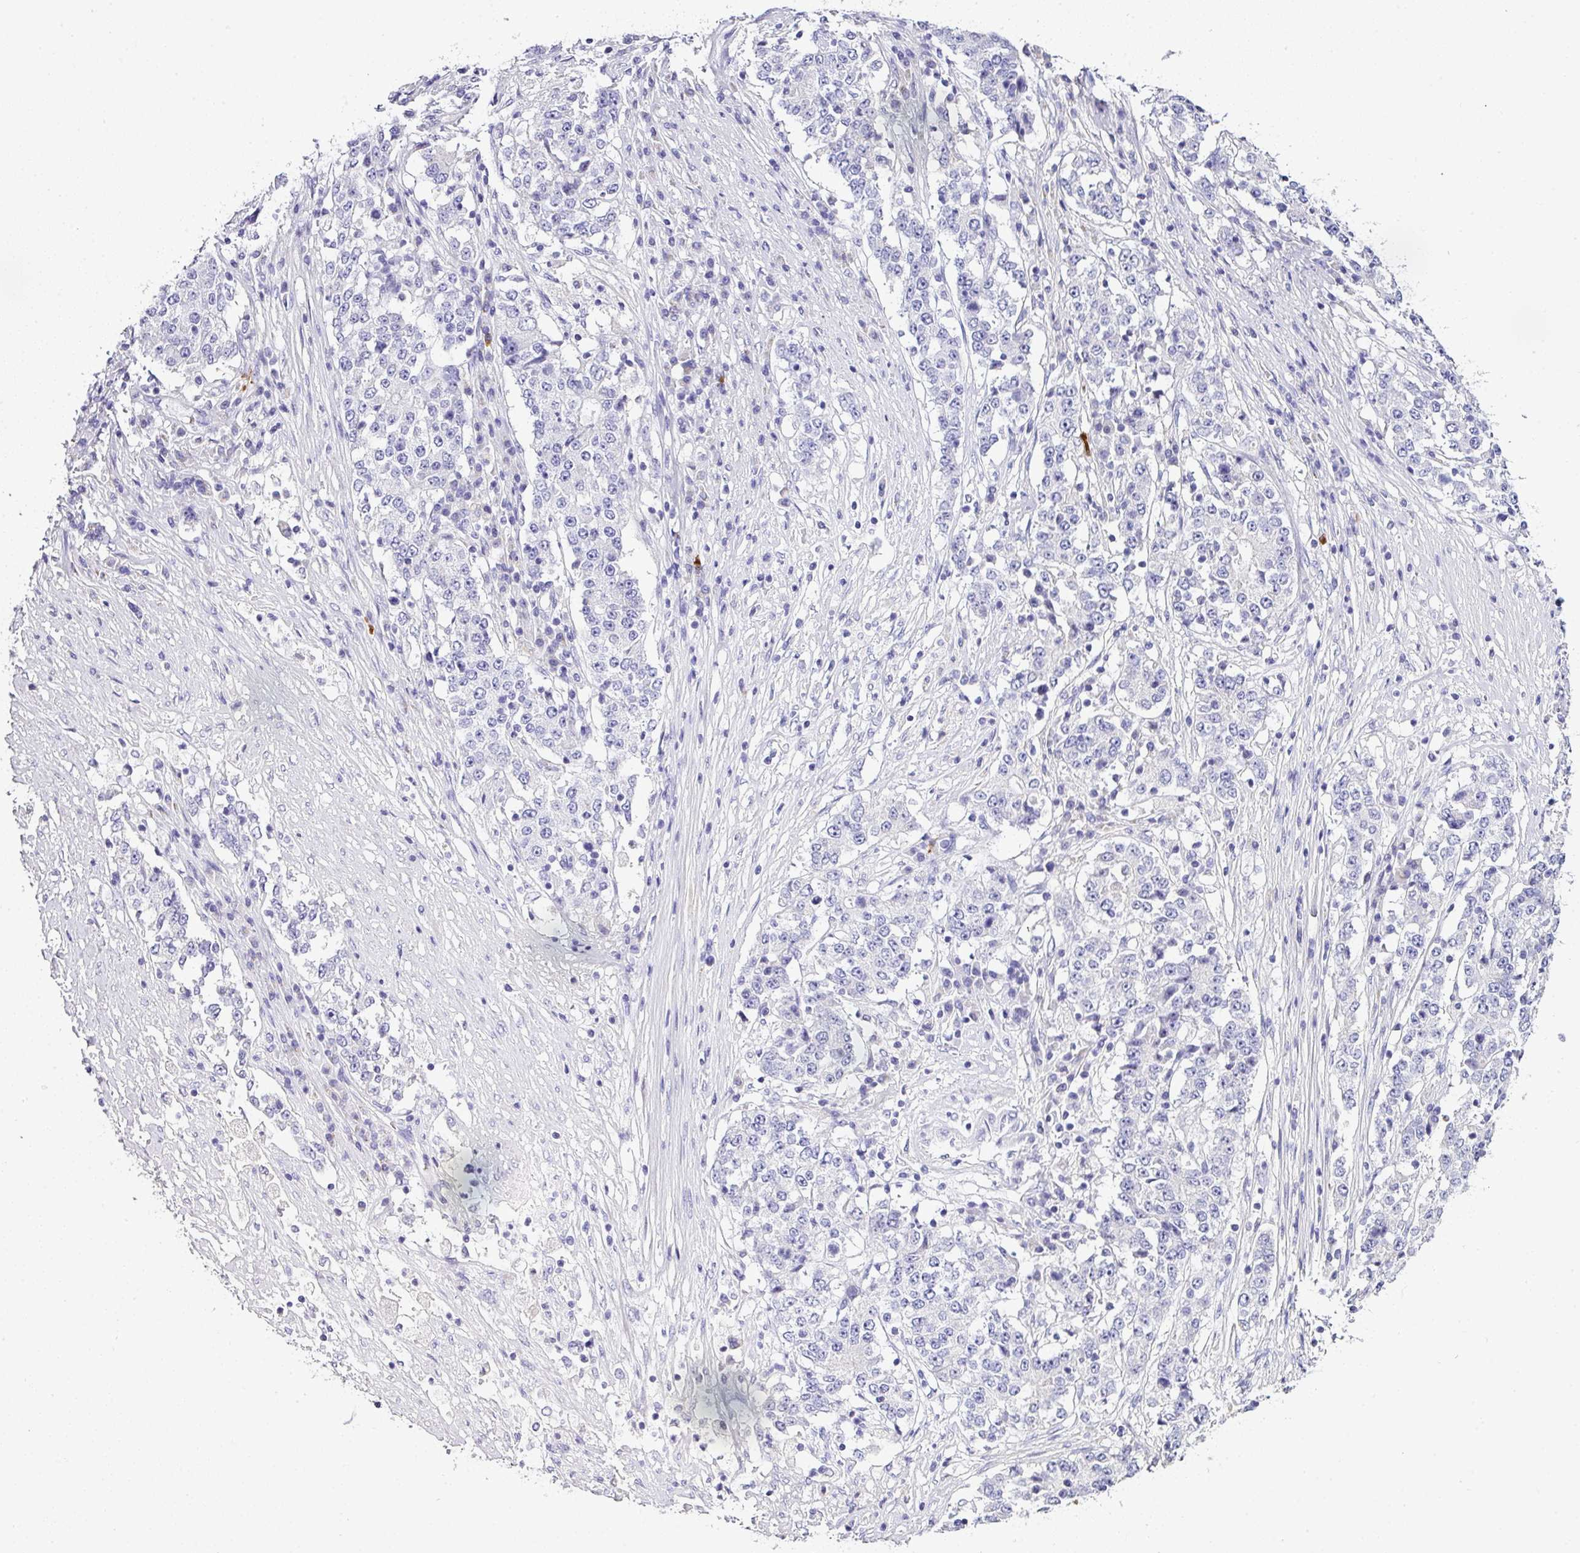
{"staining": {"intensity": "negative", "quantity": "none", "location": "none"}, "tissue": "stomach cancer", "cell_type": "Tumor cells", "image_type": "cancer", "snomed": [{"axis": "morphology", "description": "Adenocarcinoma, NOS"}, {"axis": "topography", "description": "Stomach"}], "caption": "IHC image of neoplastic tissue: human stomach cancer (adenocarcinoma) stained with DAB (3,3'-diaminobenzidine) reveals no significant protein positivity in tumor cells.", "gene": "NAPSA", "patient": {"sex": "male", "age": 59}}